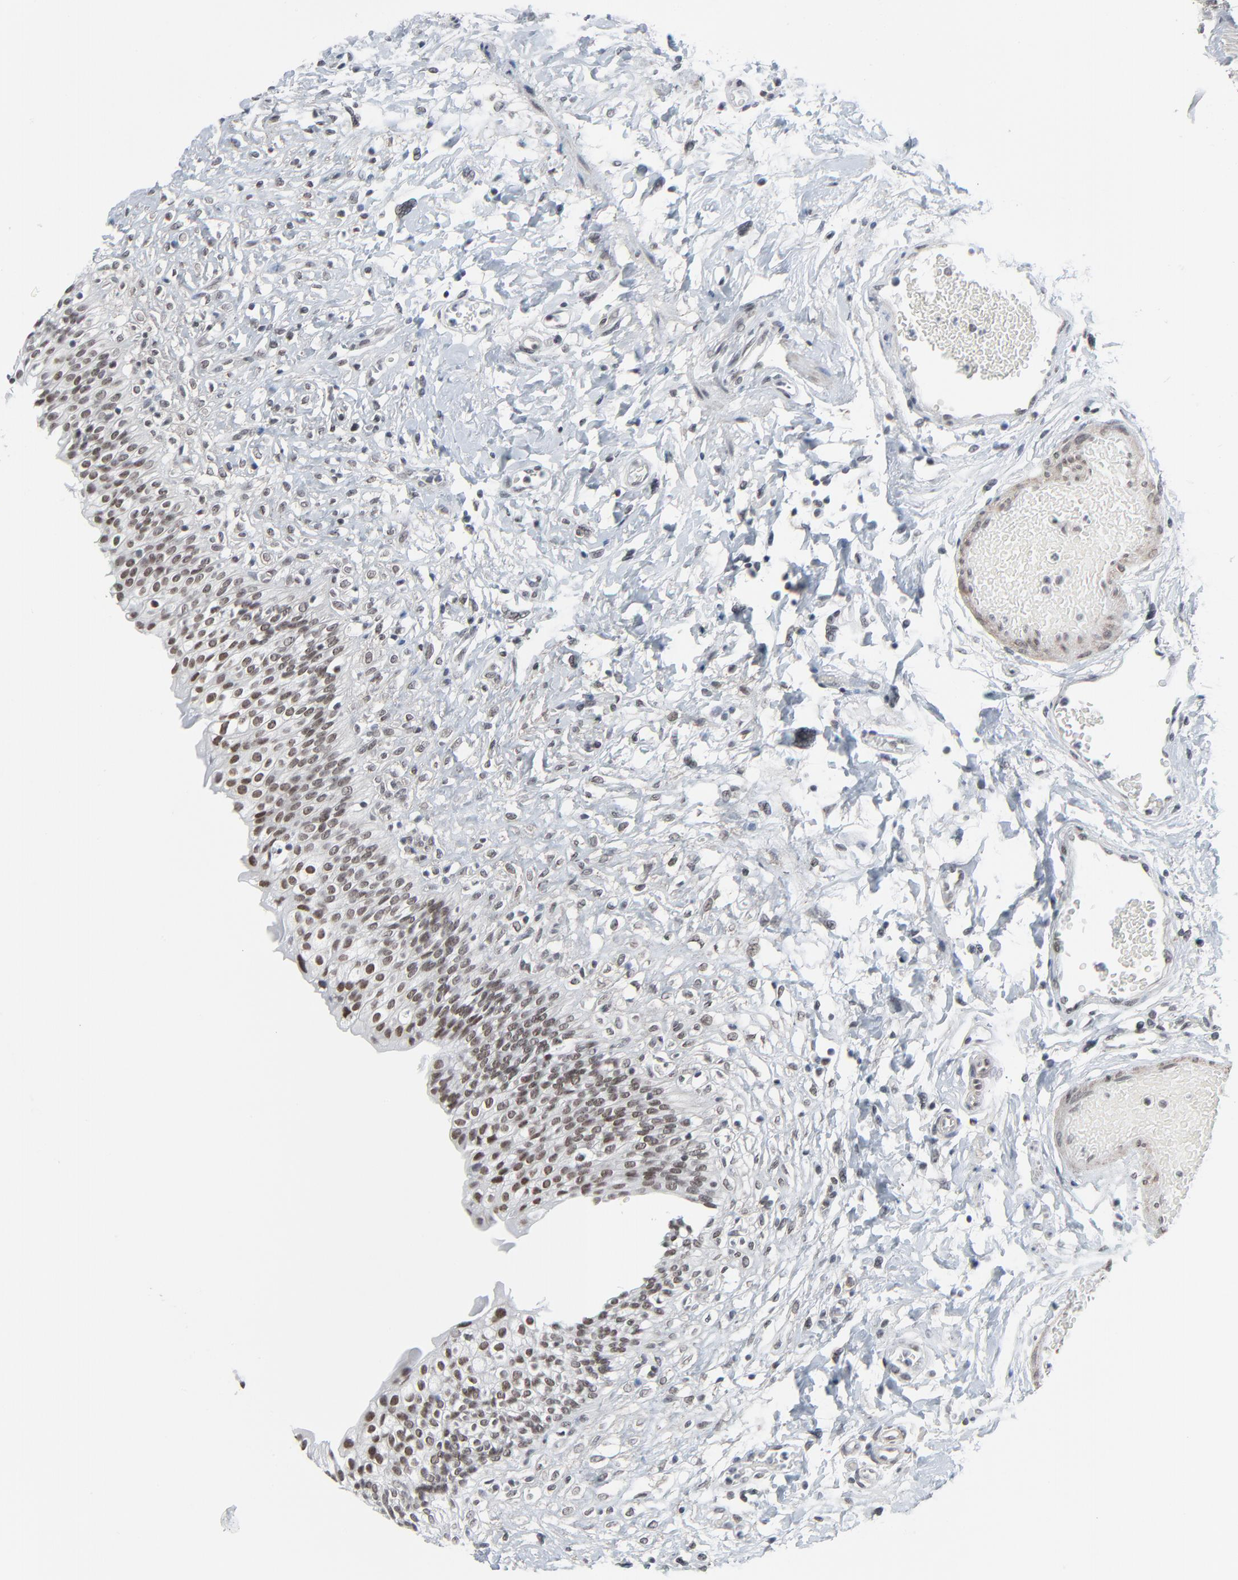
{"staining": {"intensity": "moderate", "quantity": ">75%", "location": "nuclear"}, "tissue": "urinary bladder", "cell_type": "Urothelial cells", "image_type": "normal", "snomed": [{"axis": "morphology", "description": "Normal tissue, NOS"}, {"axis": "topography", "description": "Urinary bladder"}], "caption": "Normal urinary bladder displays moderate nuclear positivity in about >75% of urothelial cells.", "gene": "FBXO28", "patient": {"sex": "female", "age": 80}}